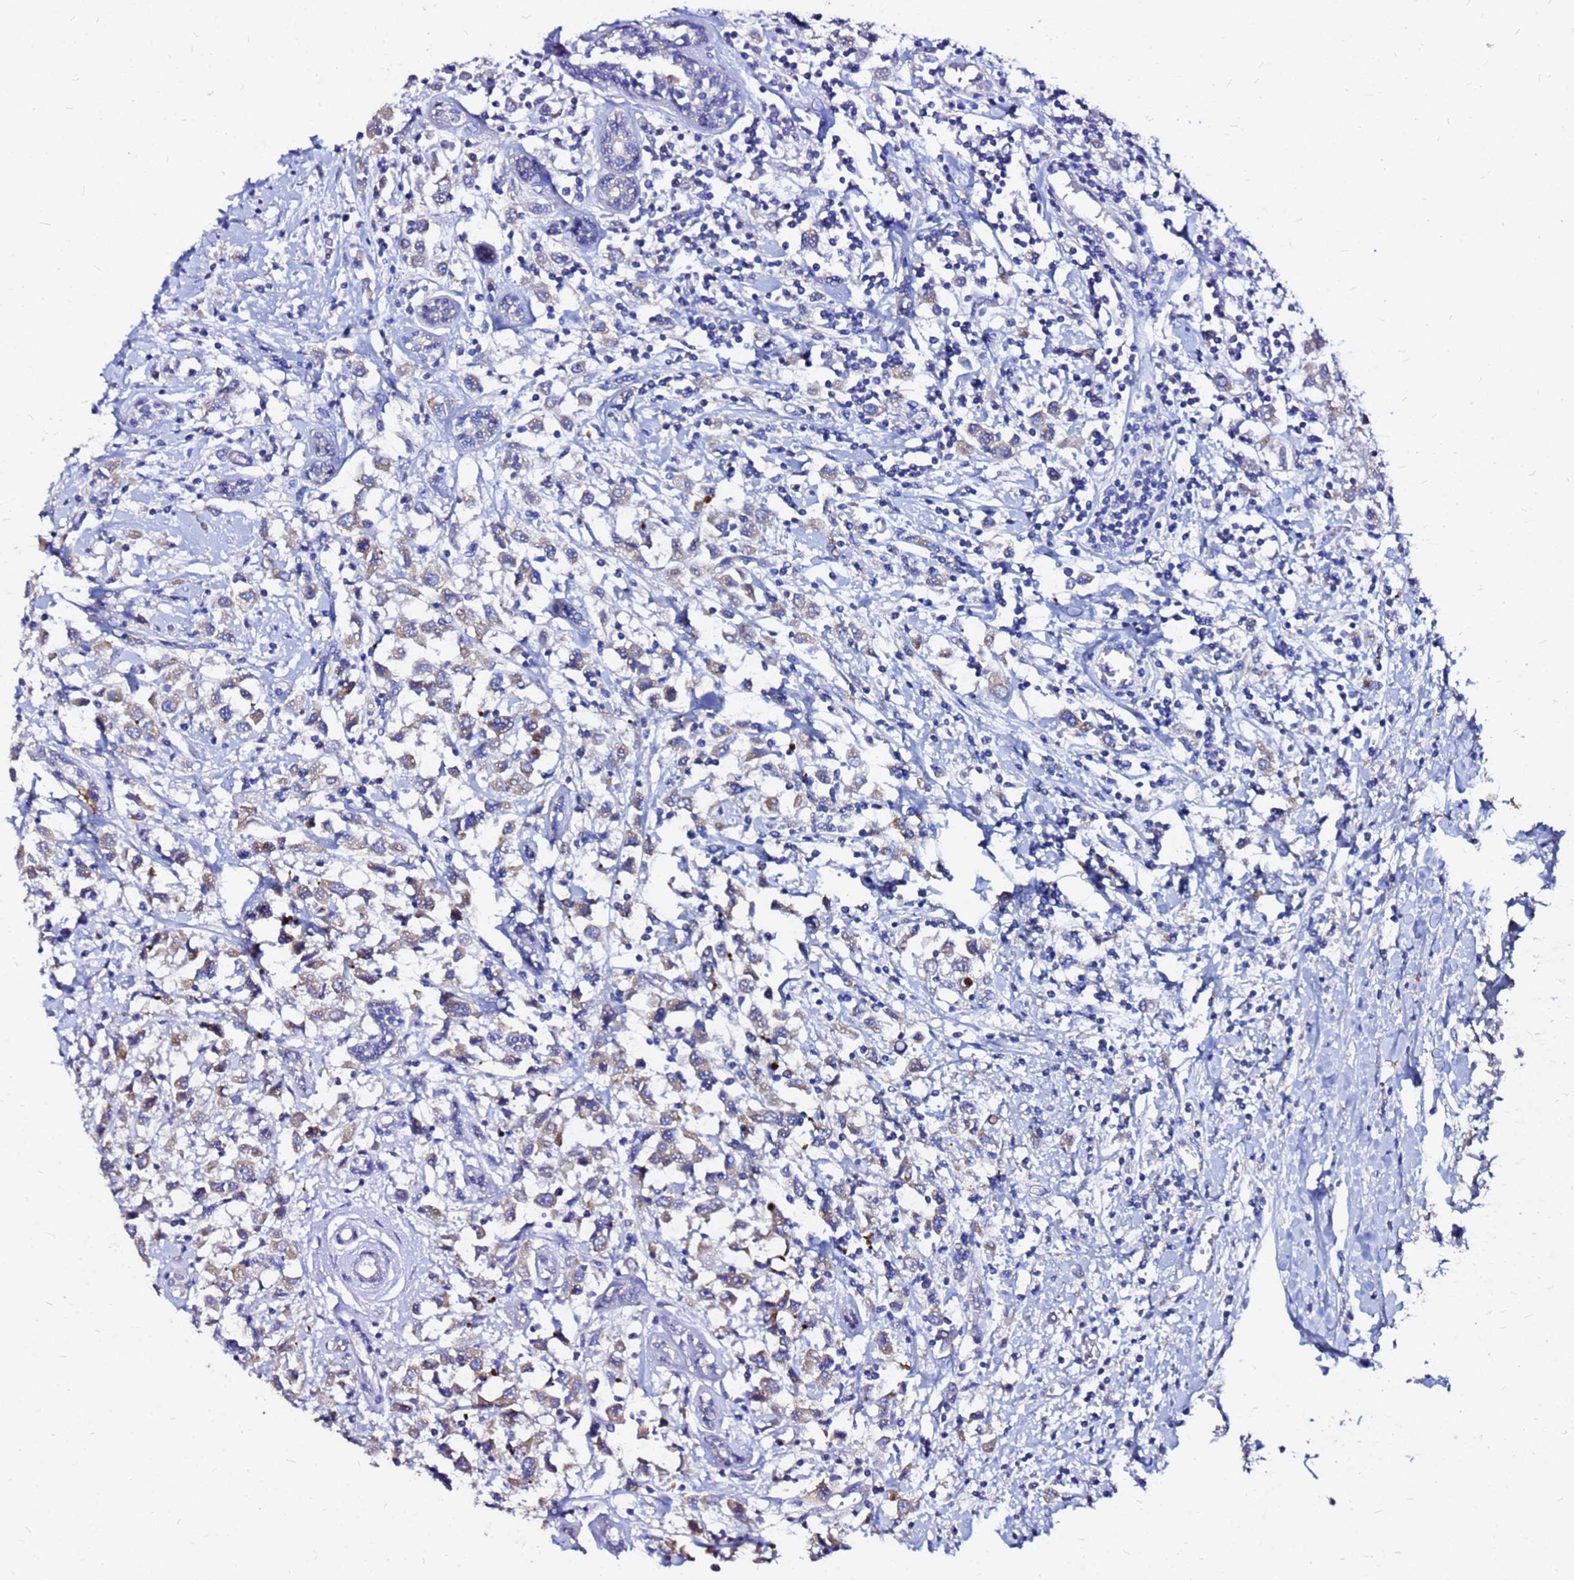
{"staining": {"intensity": "weak", "quantity": ">75%", "location": "cytoplasmic/membranous"}, "tissue": "breast cancer", "cell_type": "Tumor cells", "image_type": "cancer", "snomed": [{"axis": "morphology", "description": "Duct carcinoma"}, {"axis": "topography", "description": "Breast"}], "caption": "Human breast cancer stained for a protein (brown) exhibits weak cytoplasmic/membranous positive positivity in about >75% of tumor cells.", "gene": "FAM183A", "patient": {"sex": "female", "age": 61}}